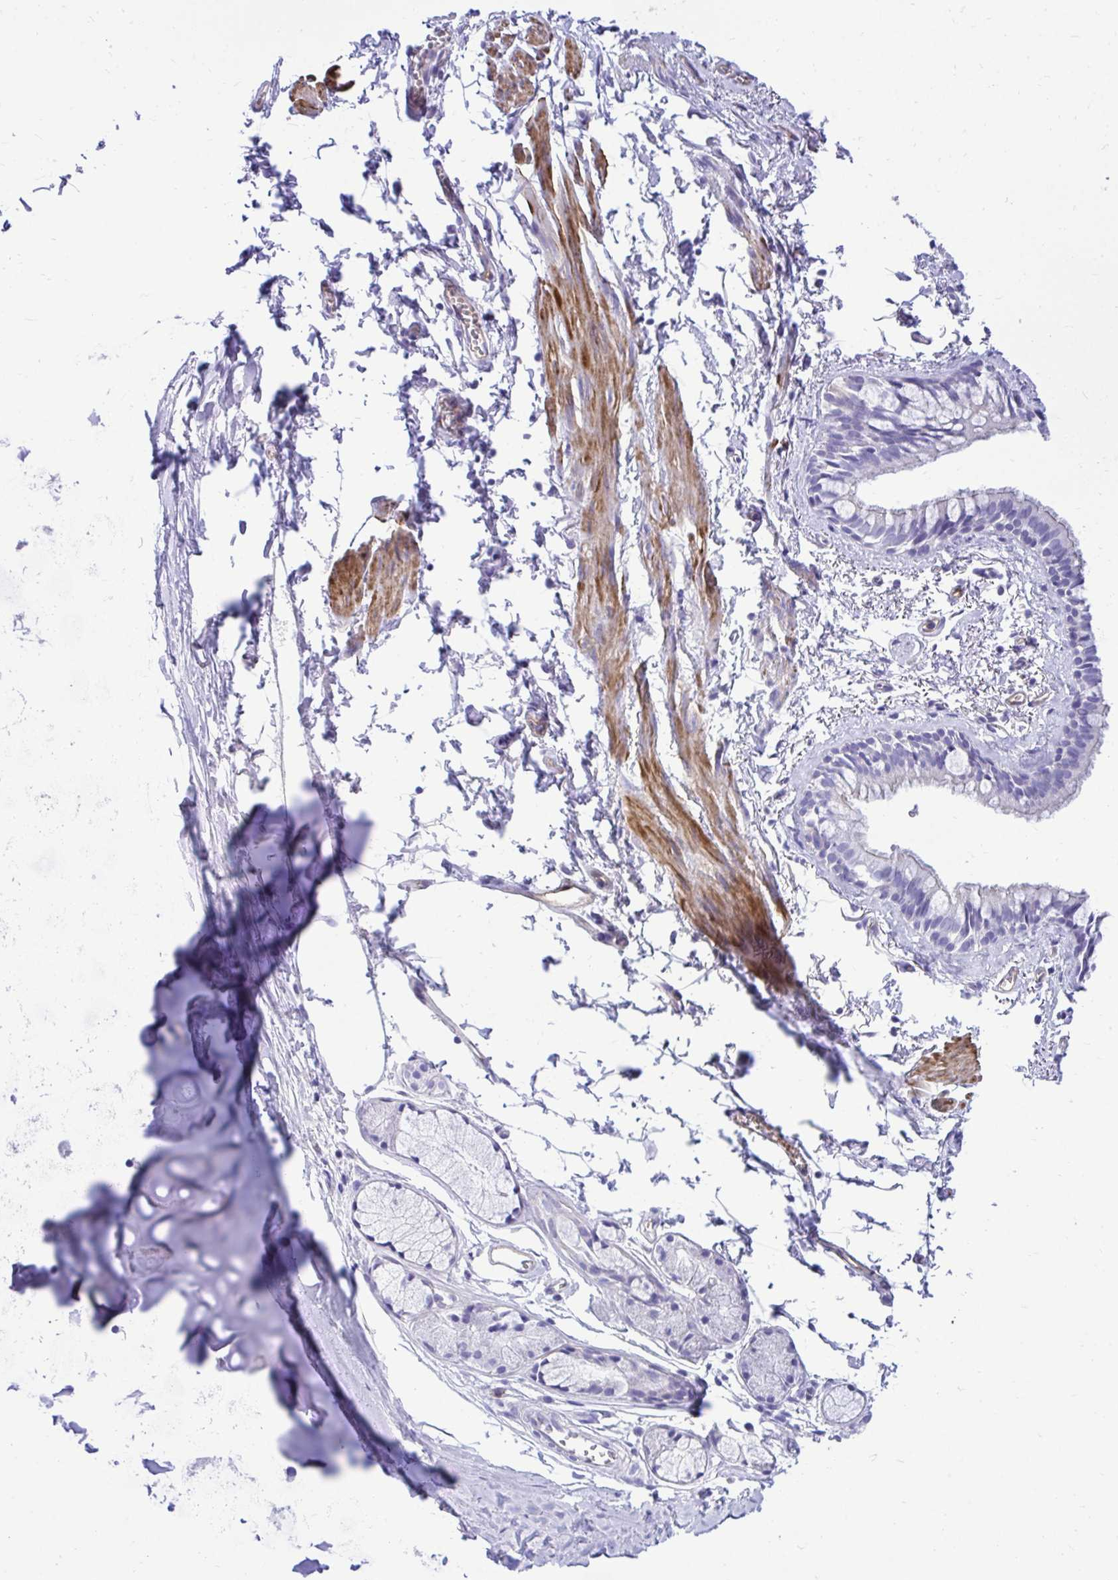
{"staining": {"intensity": "negative", "quantity": "none", "location": "none"}, "tissue": "bronchus", "cell_type": "Respiratory epithelial cells", "image_type": "normal", "snomed": [{"axis": "morphology", "description": "Normal tissue, NOS"}, {"axis": "topography", "description": "Bronchus"}], "caption": "Normal bronchus was stained to show a protein in brown. There is no significant staining in respiratory epithelial cells. (Brightfield microscopy of DAB IHC at high magnification).", "gene": "ABCG2", "patient": {"sex": "female", "age": 59}}